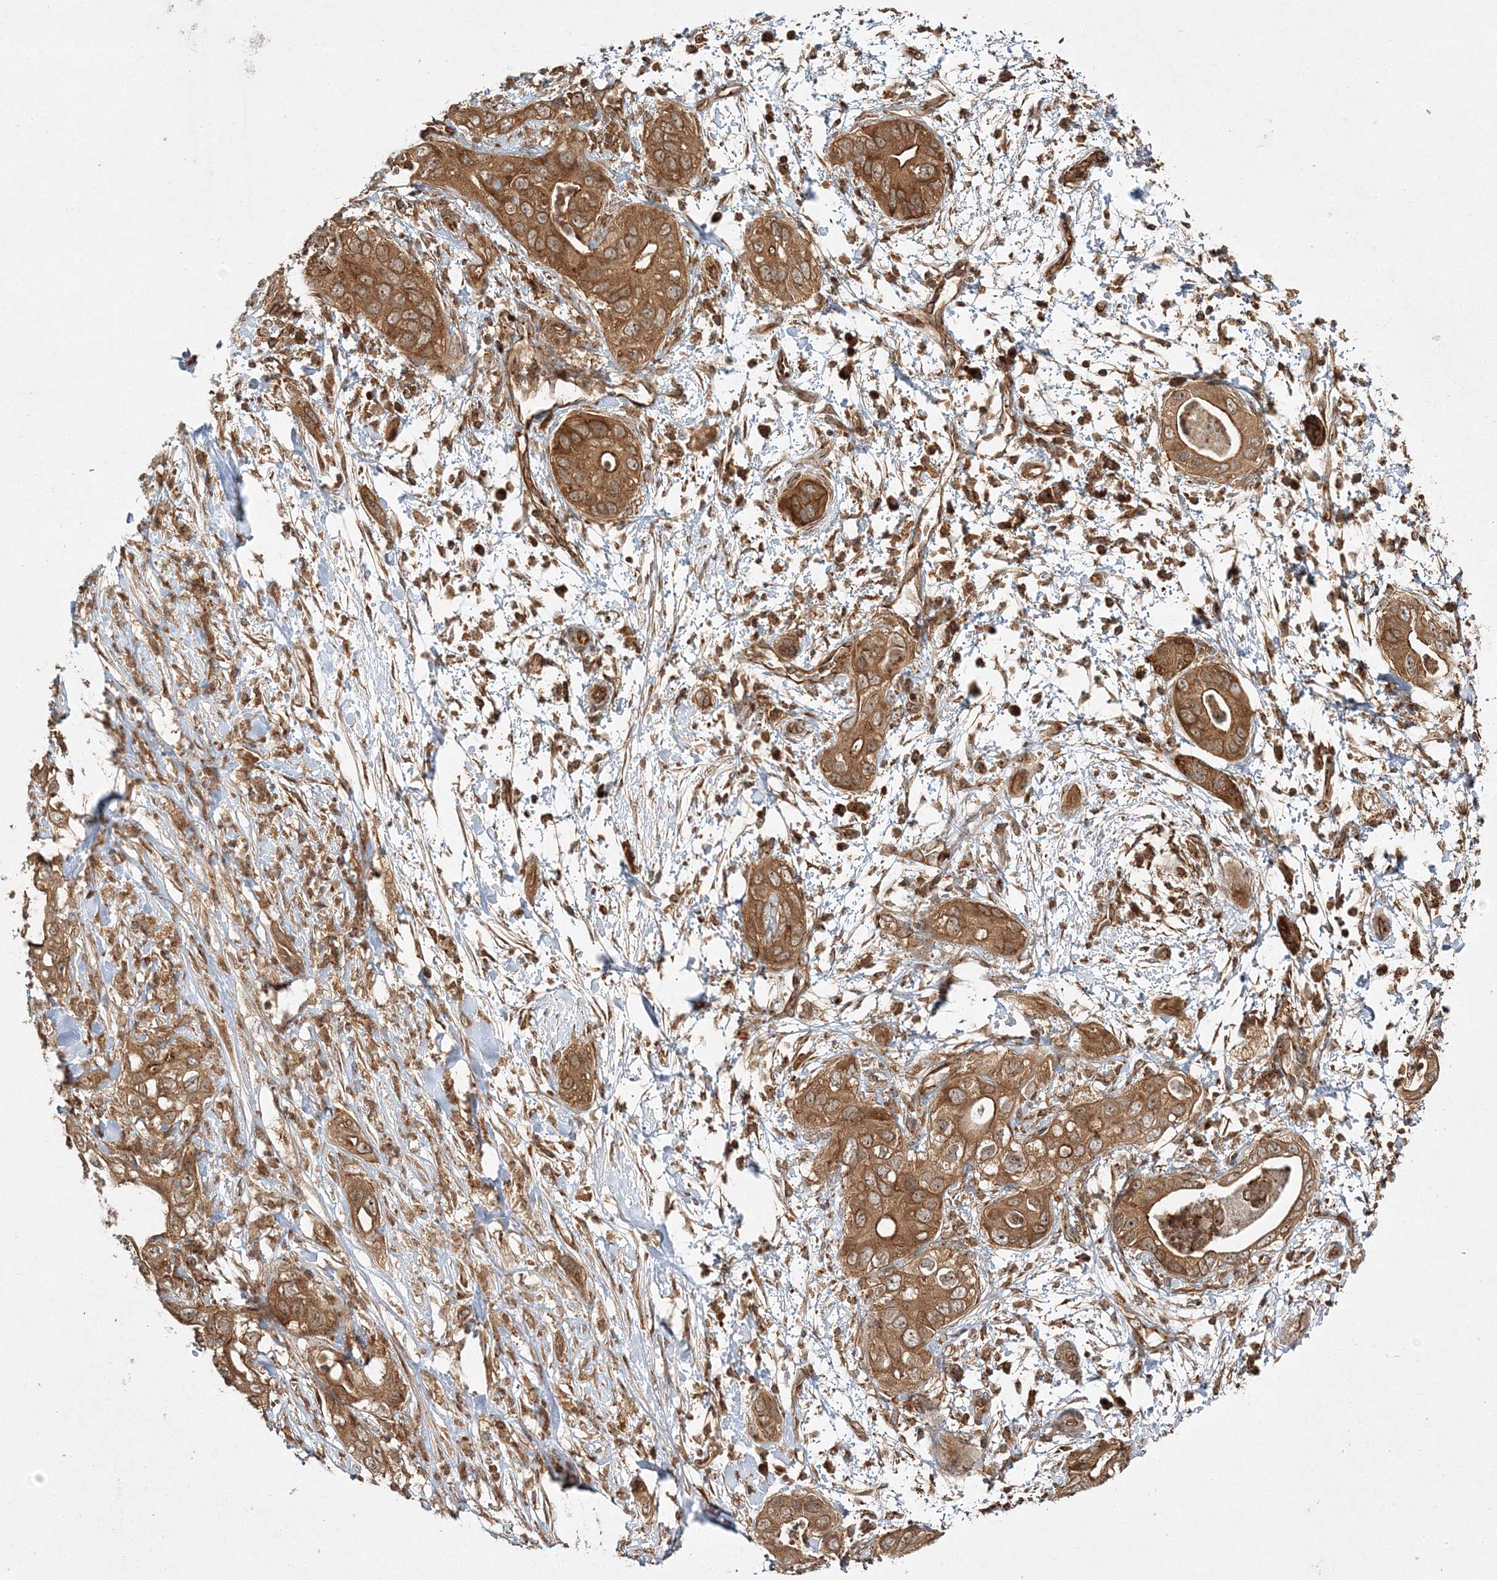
{"staining": {"intensity": "moderate", "quantity": ">75%", "location": "cytoplasmic/membranous"}, "tissue": "pancreatic cancer", "cell_type": "Tumor cells", "image_type": "cancer", "snomed": [{"axis": "morphology", "description": "Adenocarcinoma, NOS"}, {"axis": "topography", "description": "Pancreas"}], "caption": "Pancreatic cancer stained with immunohistochemistry shows moderate cytoplasmic/membranous staining in approximately >75% of tumor cells.", "gene": "WDR37", "patient": {"sex": "female", "age": 78}}